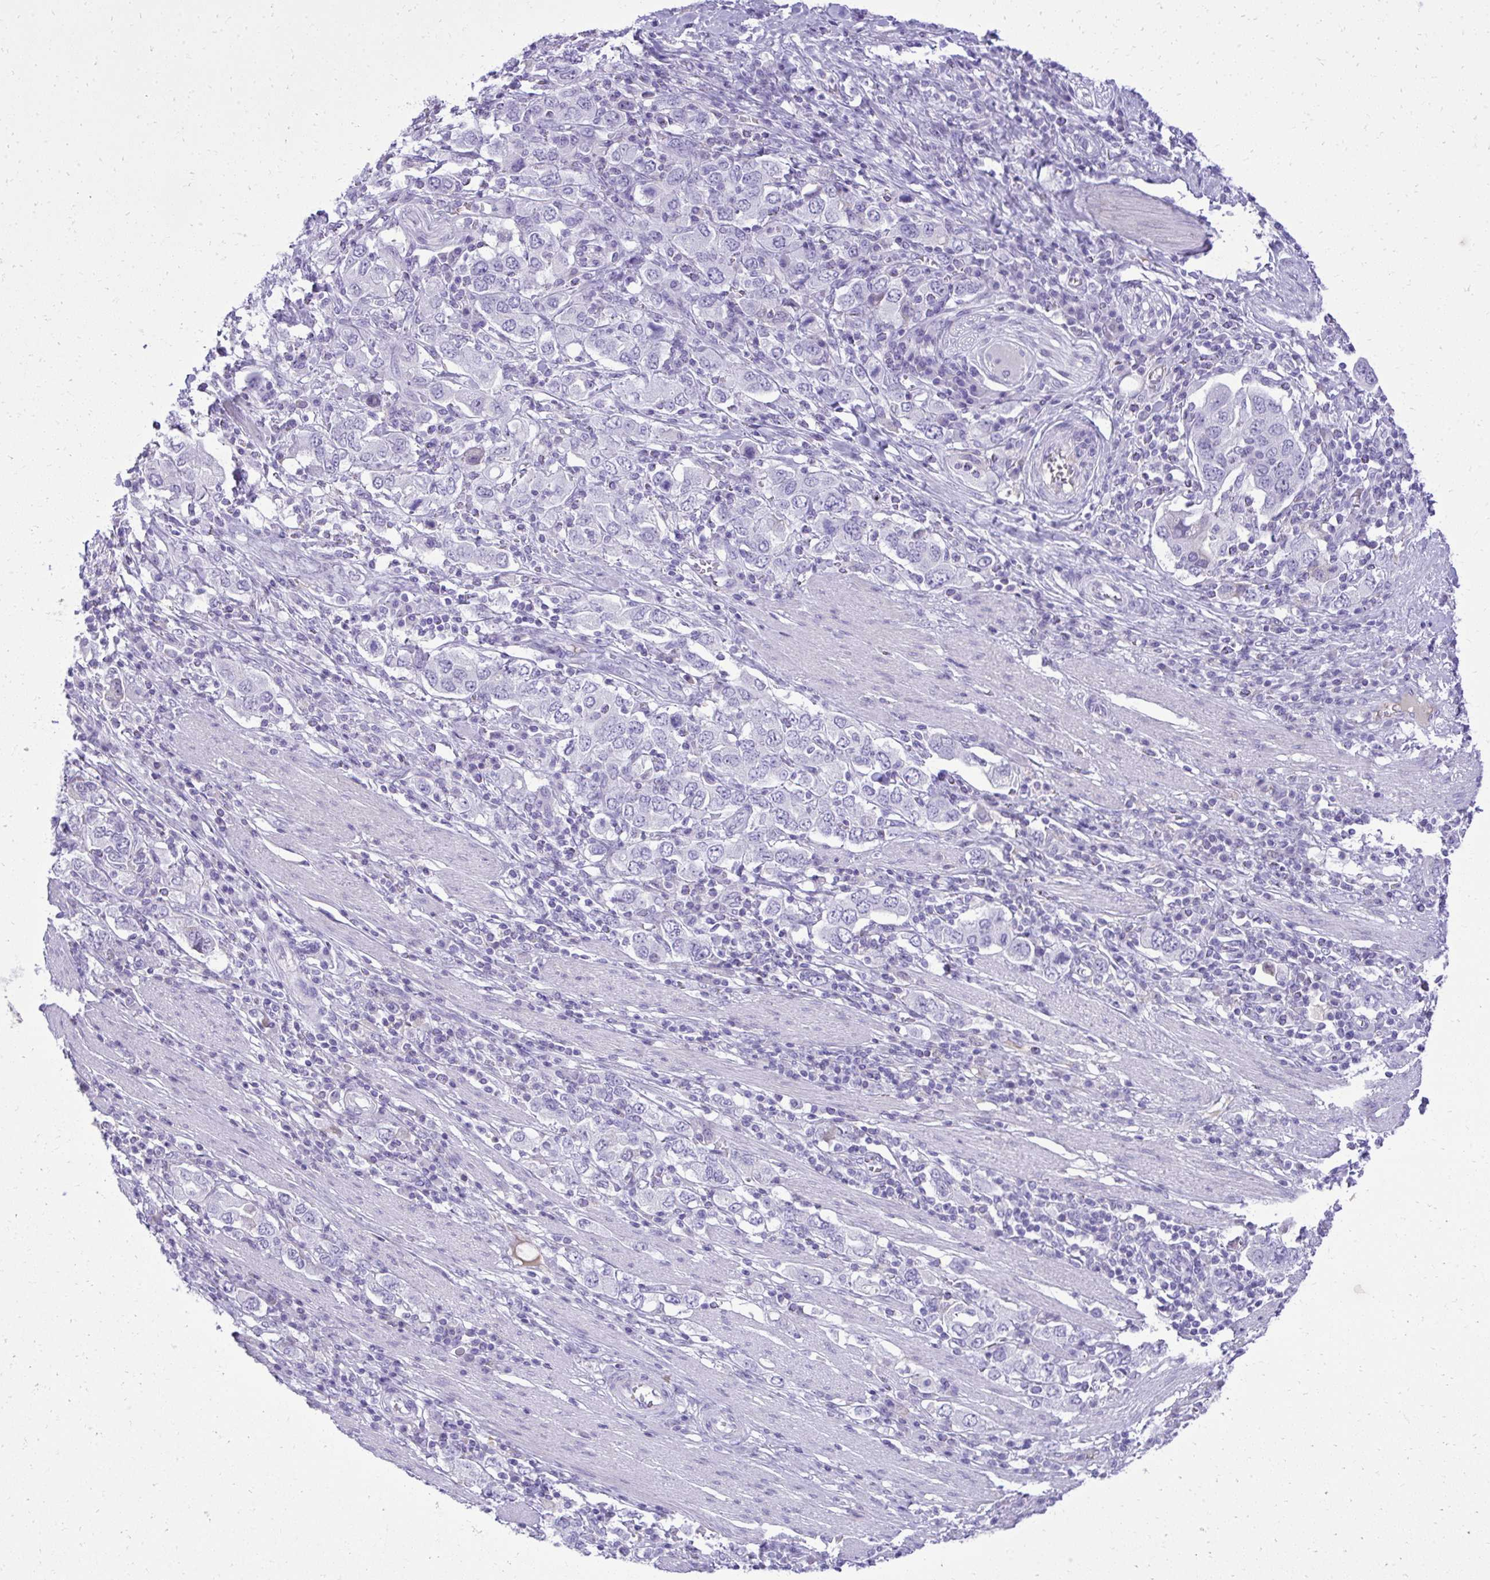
{"staining": {"intensity": "negative", "quantity": "none", "location": "none"}, "tissue": "stomach cancer", "cell_type": "Tumor cells", "image_type": "cancer", "snomed": [{"axis": "morphology", "description": "Adenocarcinoma, NOS"}, {"axis": "topography", "description": "Stomach, upper"}, {"axis": "topography", "description": "Stomach"}], "caption": "Stomach cancer was stained to show a protein in brown. There is no significant positivity in tumor cells.", "gene": "PITPNM3", "patient": {"sex": "male", "age": 62}}